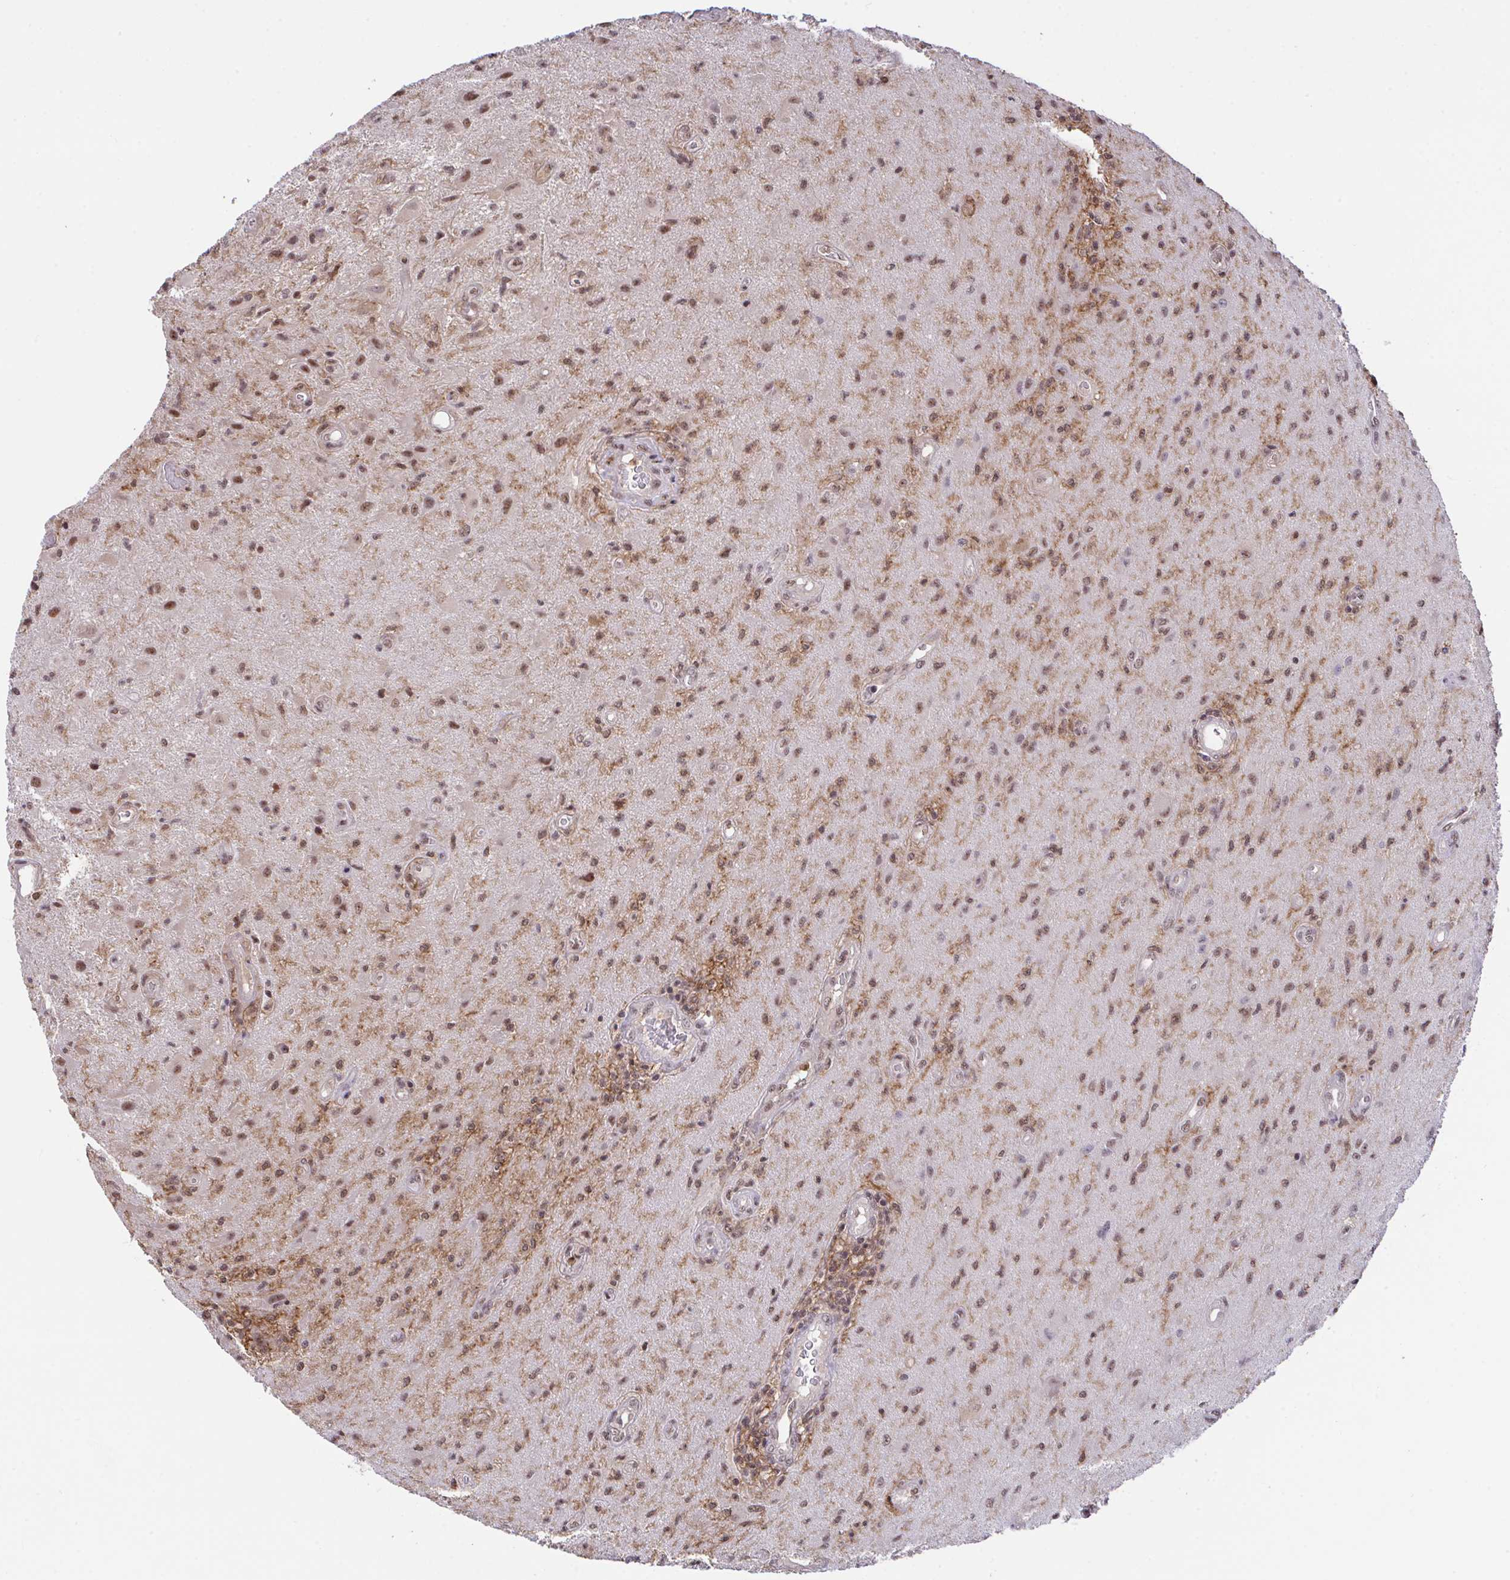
{"staining": {"intensity": "moderate", "quantity": ">75%", "location": "nuclear"}, "tissue": "glioma", "cell_type": "Tumor cells", "image_type": "cancer", "snomed": [{"axis": "morphology", "description": "Glioma, malignant, High grade"}, {"axis": "topography", "description": "Brain"}], "caption": "Tumor cells exhibit medium levels of moderate nuclear positivity in approximately >75% of cells in human glioma.", "gene": "OR6K3", "patient": {"sex": "male", "age": 67}}